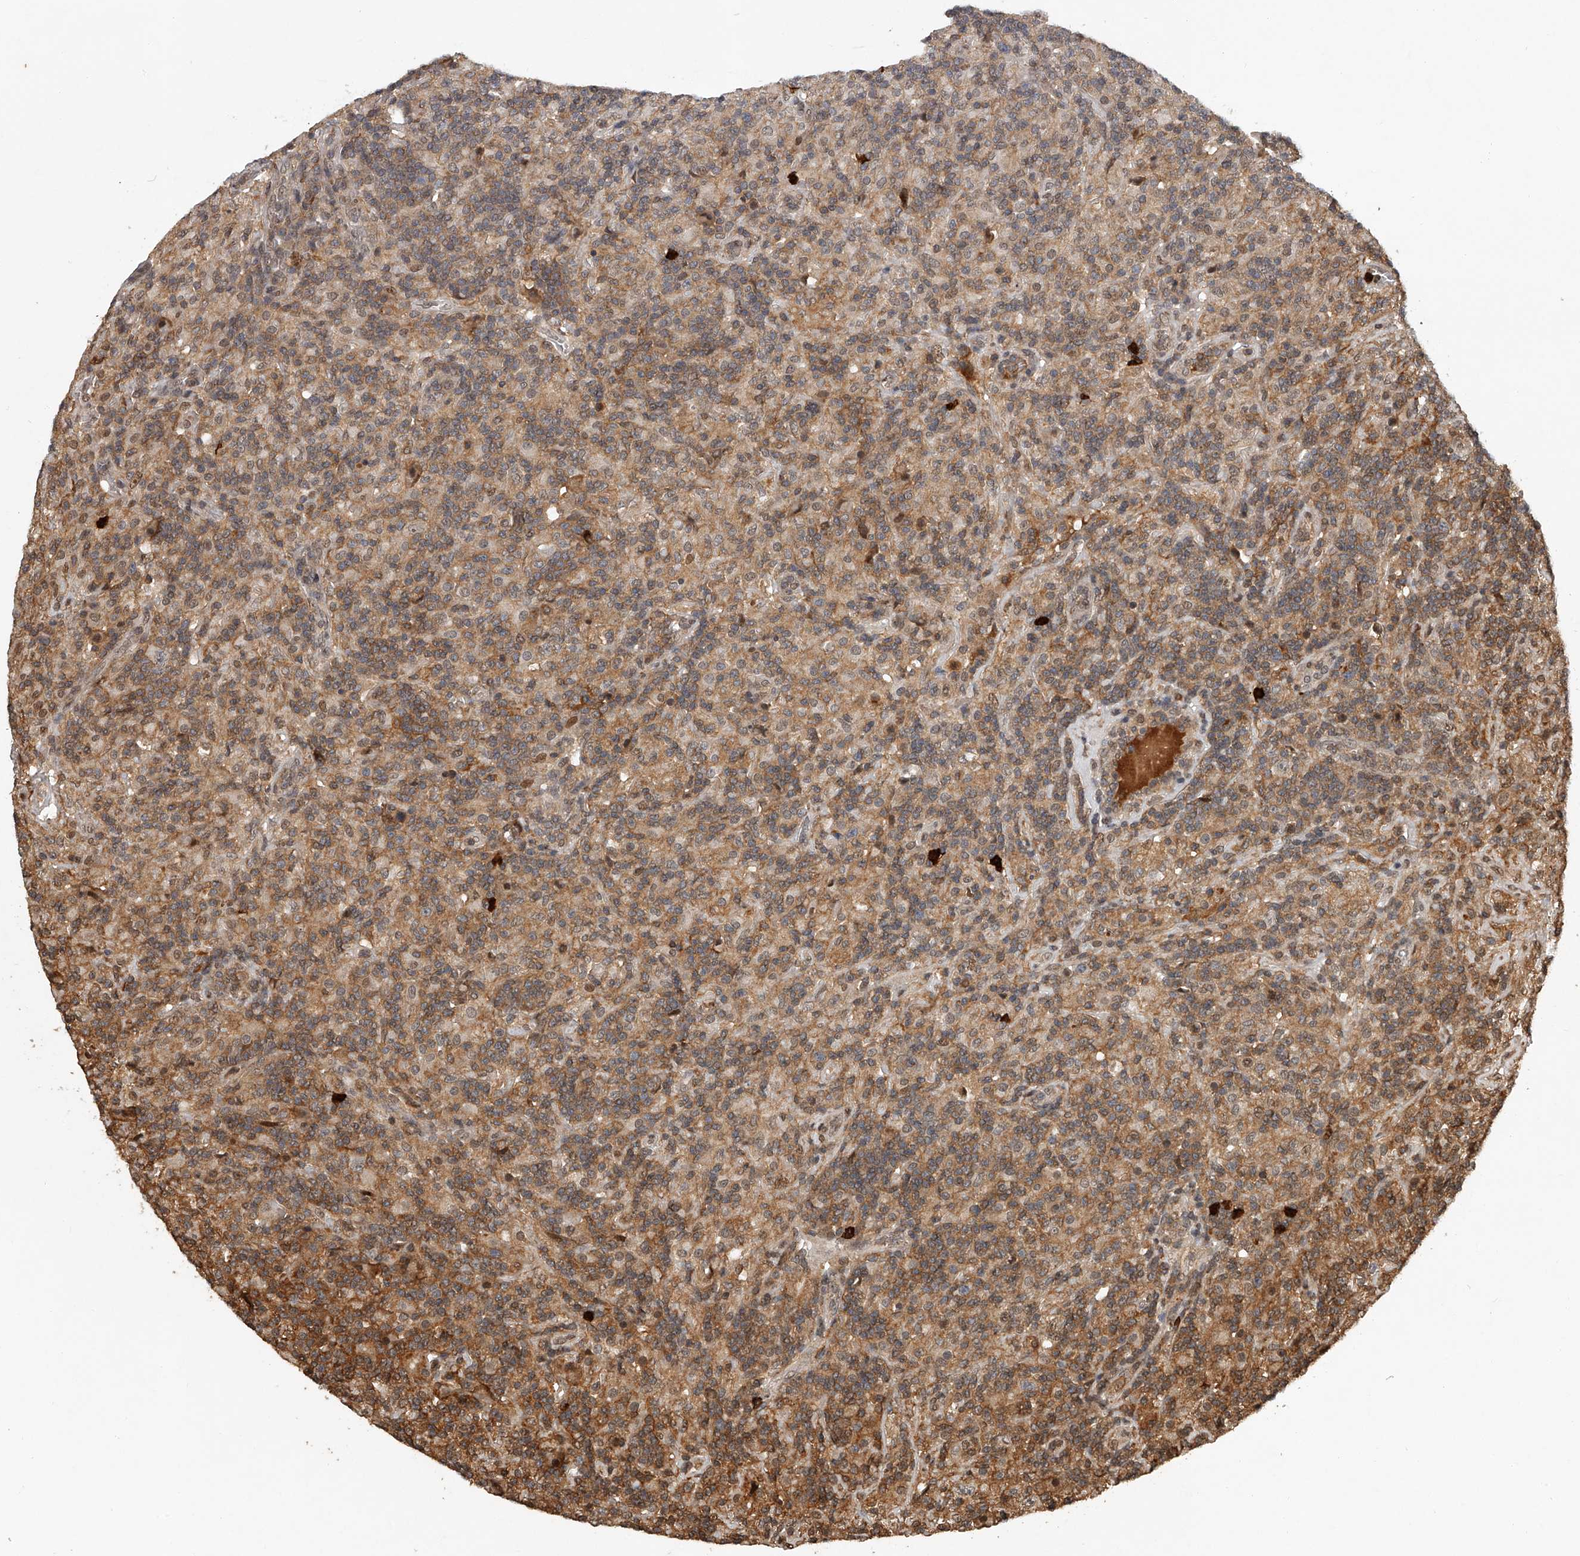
{"staining": {"intensity": "negative", "quantity": "none", "location": "none"}, "tissue": "lymphoma", "cell_type": "Tumor cells", "image_type": "cancer", "snomed": [{"axis": "morphology", "description": "Hodgkin's disease, NOS"}, {"axis": "topography", "description": "Lymph node"}], "caption": "This is an immunohistochemistry micrograph of lymphoma. There is no staining in tumor cells.", "gene": "PLEKHG1", "patient": {"sex": "male", "age": 70}}